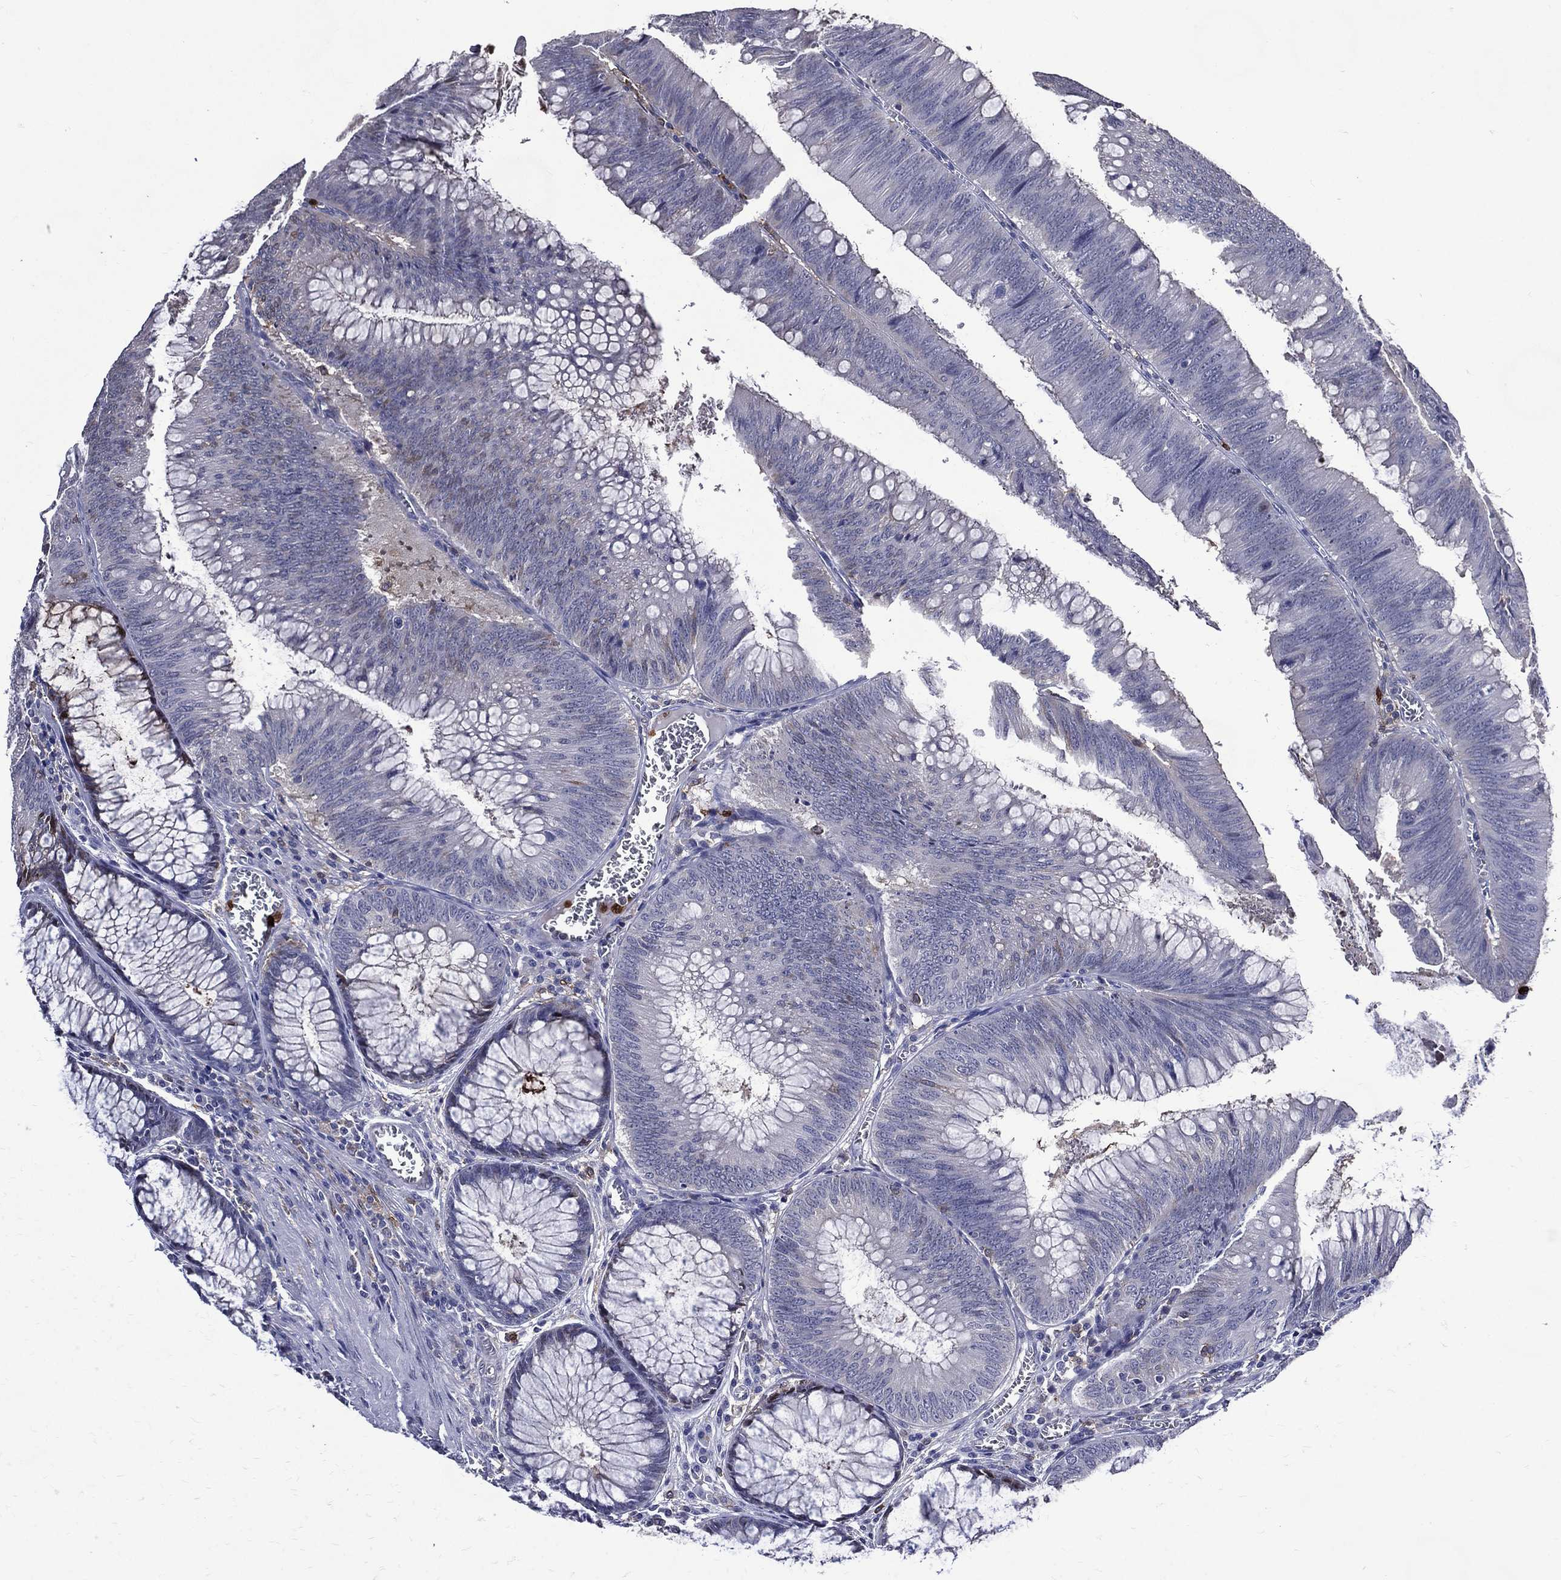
{"staining": {"intensity": "negative", "quantity": "none", "location": "none"}, "tissue": "colorectal cancer", "cell_type": "Tumor cells", "image_type": "cancer", "snomed": [{"axis": "morphology", "description": "Adenocarcinoma, NOS"}, {"axis": "topography", "description": "Rectum"}], "caption": "Human colorectal adenocarcinoma stained for a protein using IHC demonstrates no positivity in tumor cells.", "gene": "GPR171", "patient": {"sex": "female", "age": 72}}